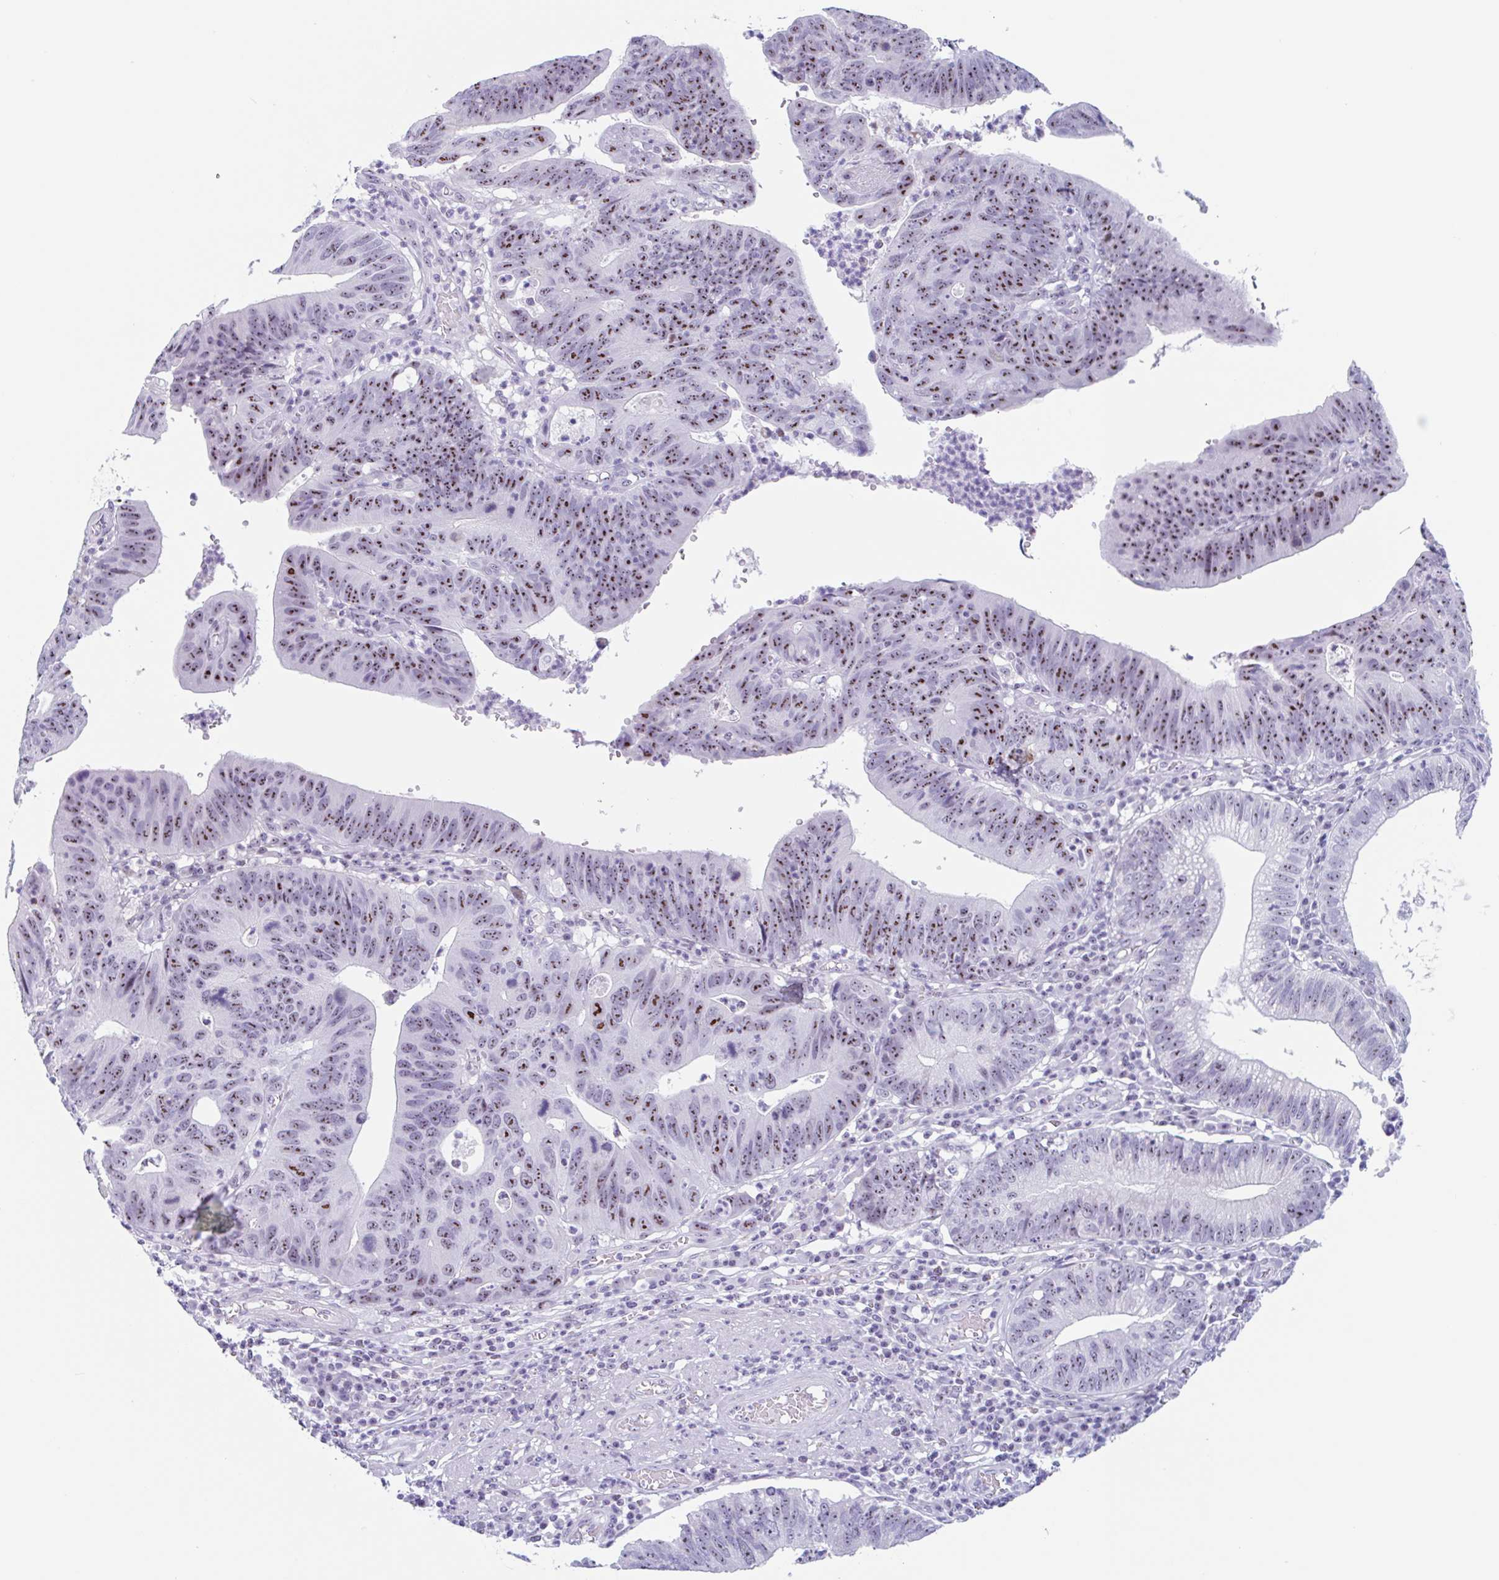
{"staining": {"intensity": "moderate", "quantity": ">75%", "location": "nuclear"}, "tissue": "stomach cancer", "cell_type": "Tumor cells", "image_type": "cancer", "snomed": [{"axis": "morphology", "description": "Adenocarcinoma, NOS"}, {"axis": "topography", "description": "Stomach"}], "caption": "Human adenocarcinoma (stomach) stained for a protein (brown) reveals moderate nuclear positive staining in about >75% of tumor cells.", "gene": "LENG9", "patient": {"sex": "male", "age": 59}}